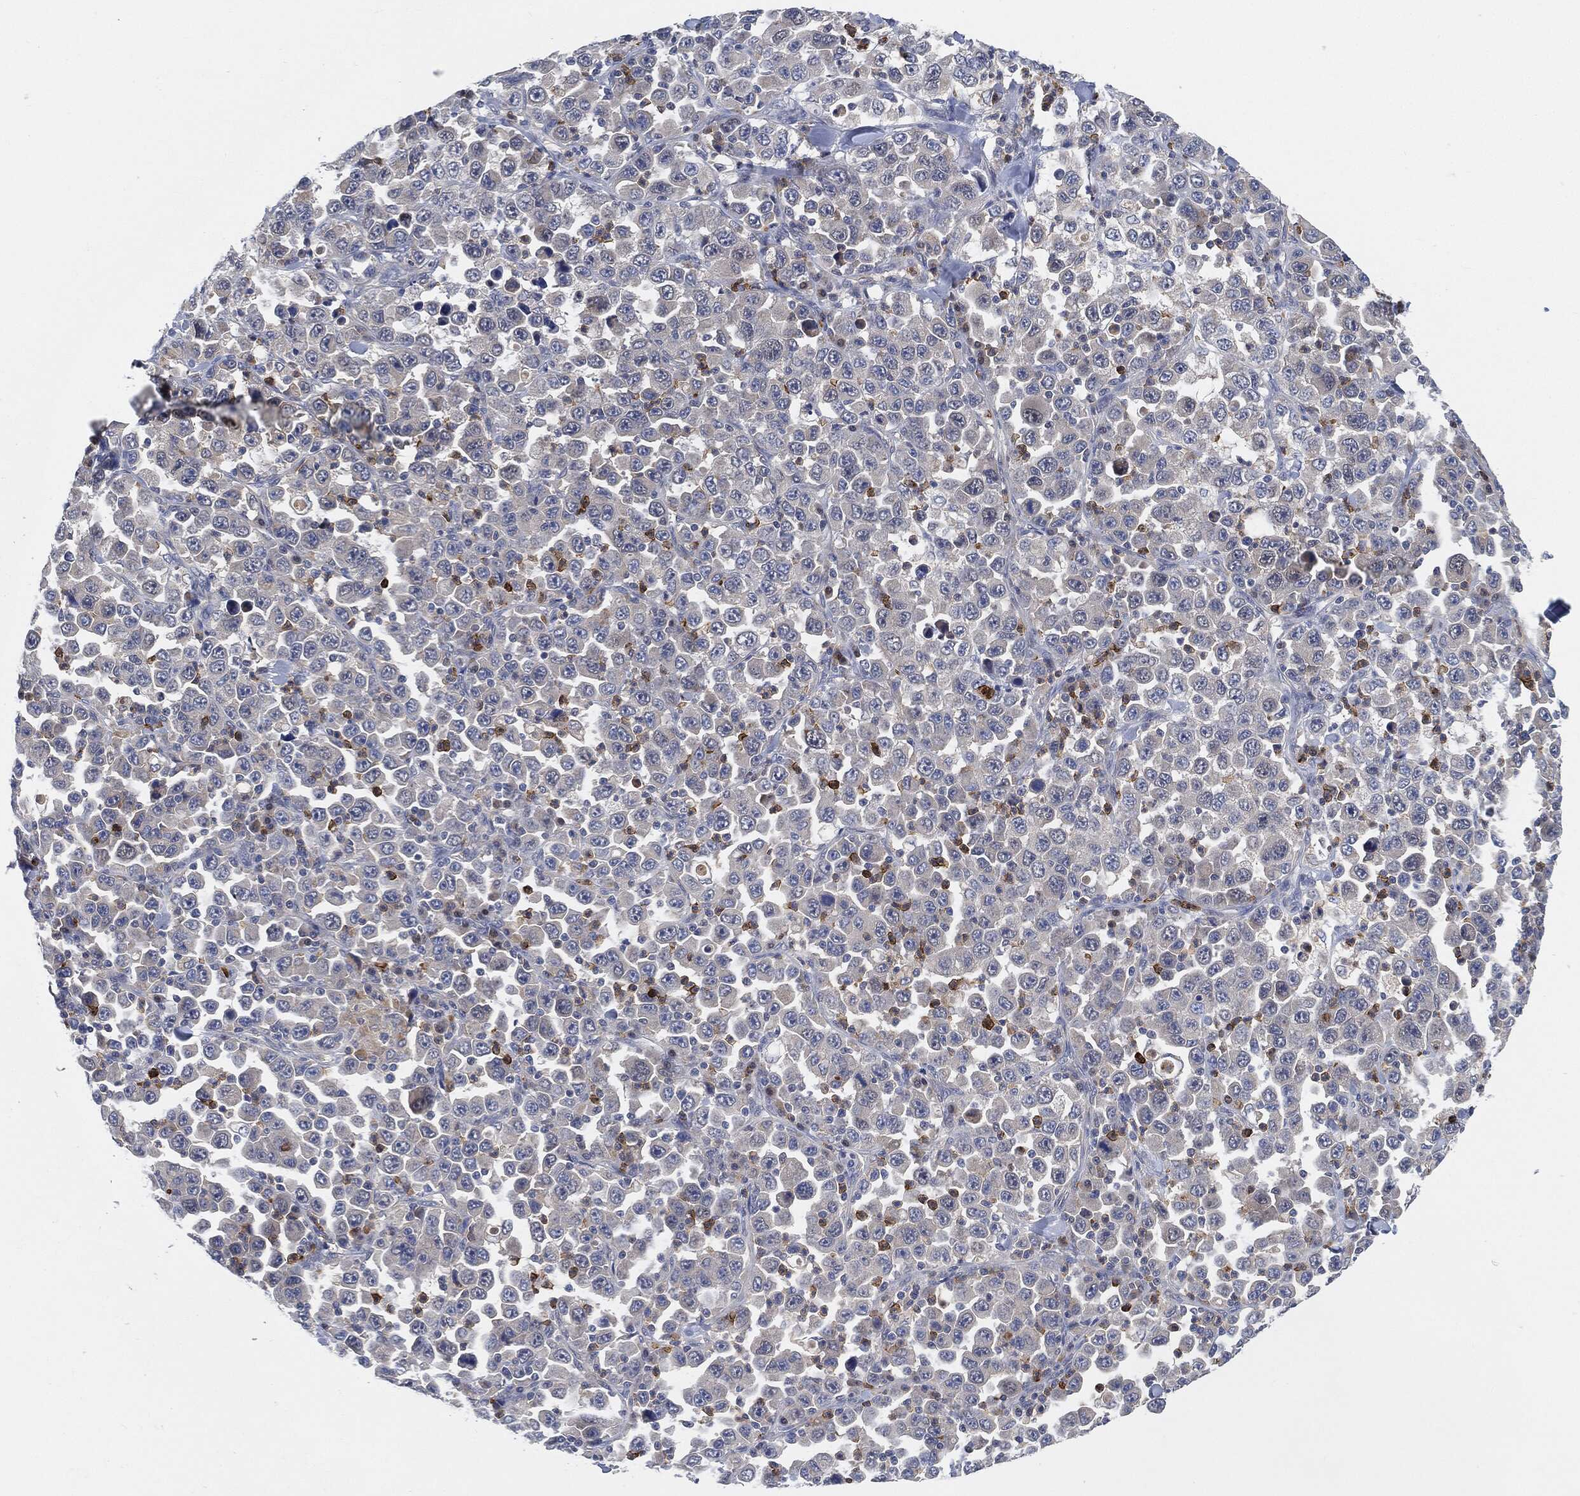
{"staining": {"intensity": "negative", "quantity": "none", "location": "none"}, "tissue": "stomach cancer", "cell_type": "Tumor cells", "image_type": "cancer", "snomed": [{"axis": "morphology", "description": "Normal tissue, NOS"}, {"axis": "morphology", "description": "Adenocarcinoma, NOS"}, {"axis": "topography", "description": "Stomach, upper"}, {"axis": "topography", "description": "Stomach"}], "caption": "Human stomach cancer (adenocarcinoma) stained for a protein using immunohistochemistry exhibits no staining in tumor cells.", "gene": "VSIG4", "patient": {"sex": "male", "age": 59}}